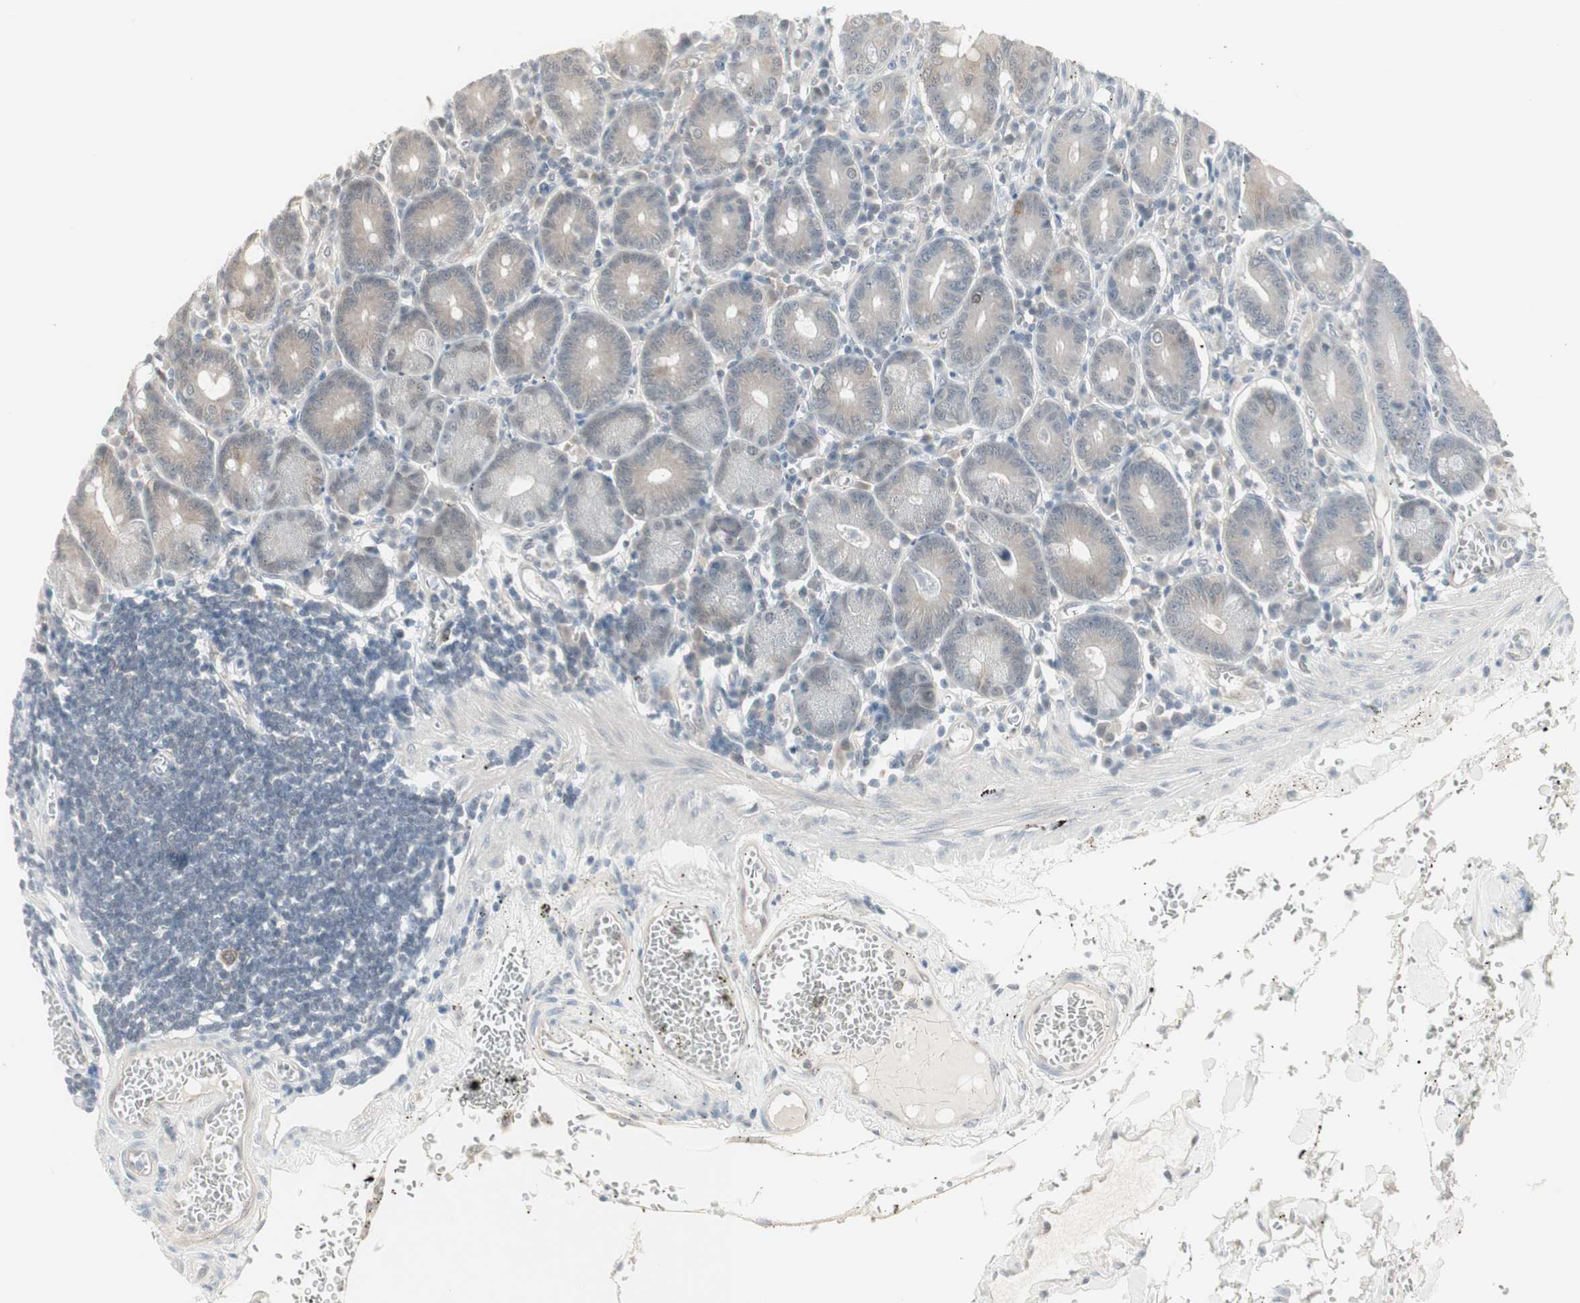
{"staining": {"intensity": "weak", "quantity": "25%-75%", "location": "cytoplasmic/membranous"}, "tissue": "small intestine", "cell_type": "Glandular cells", "image_type": "normal", "snomed": [{"axis": "morphology", "description": "Normal tissue, NOS"}, {"axis": "topography", "description": "Small intestine"}], "caption": "A micrograph of human small intestine stained for a protein shows weak cytoplasmic/membranous brown staining in glandular cells.", "gene": "PTPA", "patient": {"sex": "male", "age": 71}}